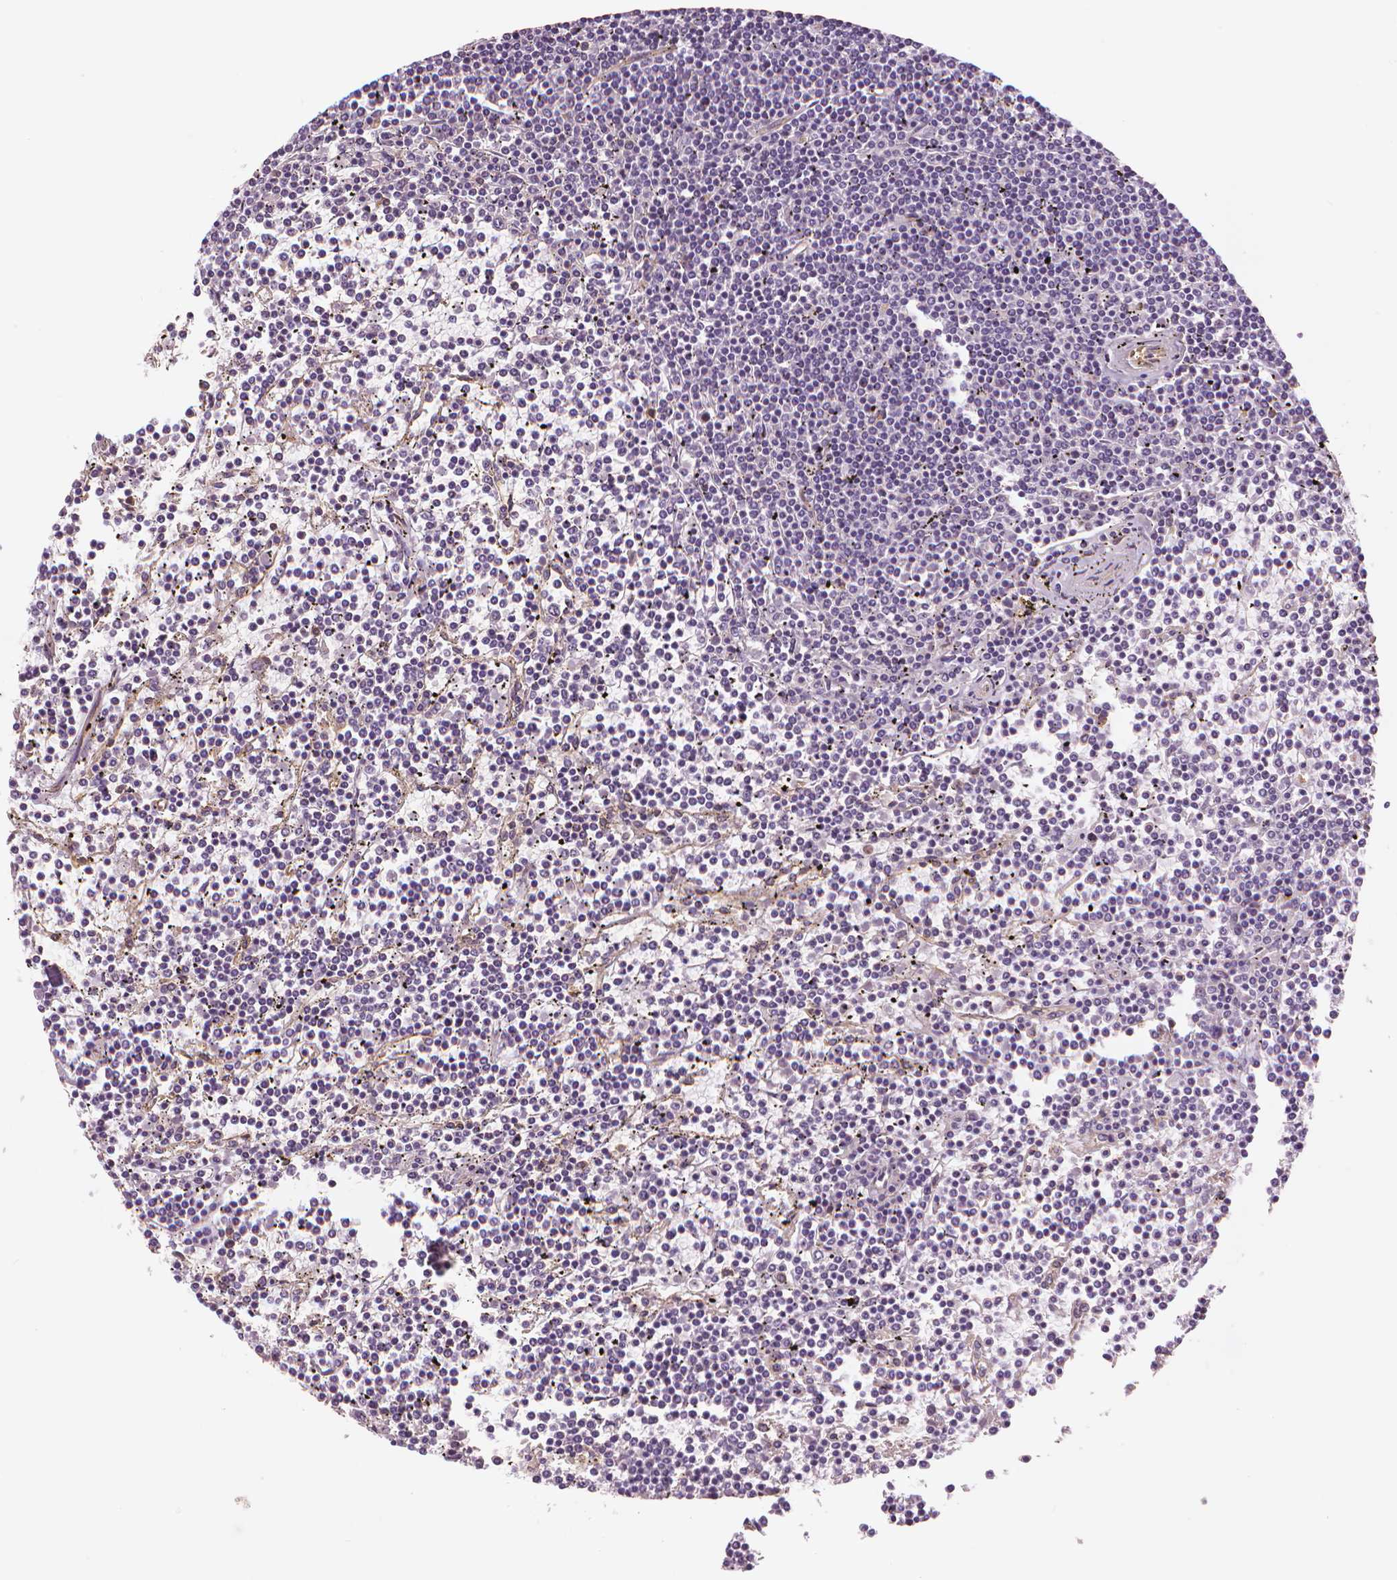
{"staining": {"intensity": "negative", "quantity": "none", "location": "none"}, "tissue": "lymphoma", "cell_type": "Tumor cells", "image_type": "cancer", "snomed": [{"axis": "morphology", "description": "Malignant lymphoma, non-Hodgkin's type, Low grade"}, {"axis": "topography", "description": "Spleen"}], "caption": "This is a image of immunohistochemistry (IHC) staining of malignant lymphoma, non-Hodgkin's type (low-grade), which shows no staining in tumor cells. (Stains: DAB (3,3'-diaminobenzidine) IHC with hematoxylin counter stain, Microscopy: brightfield microscopy at high magnification).", "gene": "MKI67", "patient": {"sex": "female", "age": 19}}